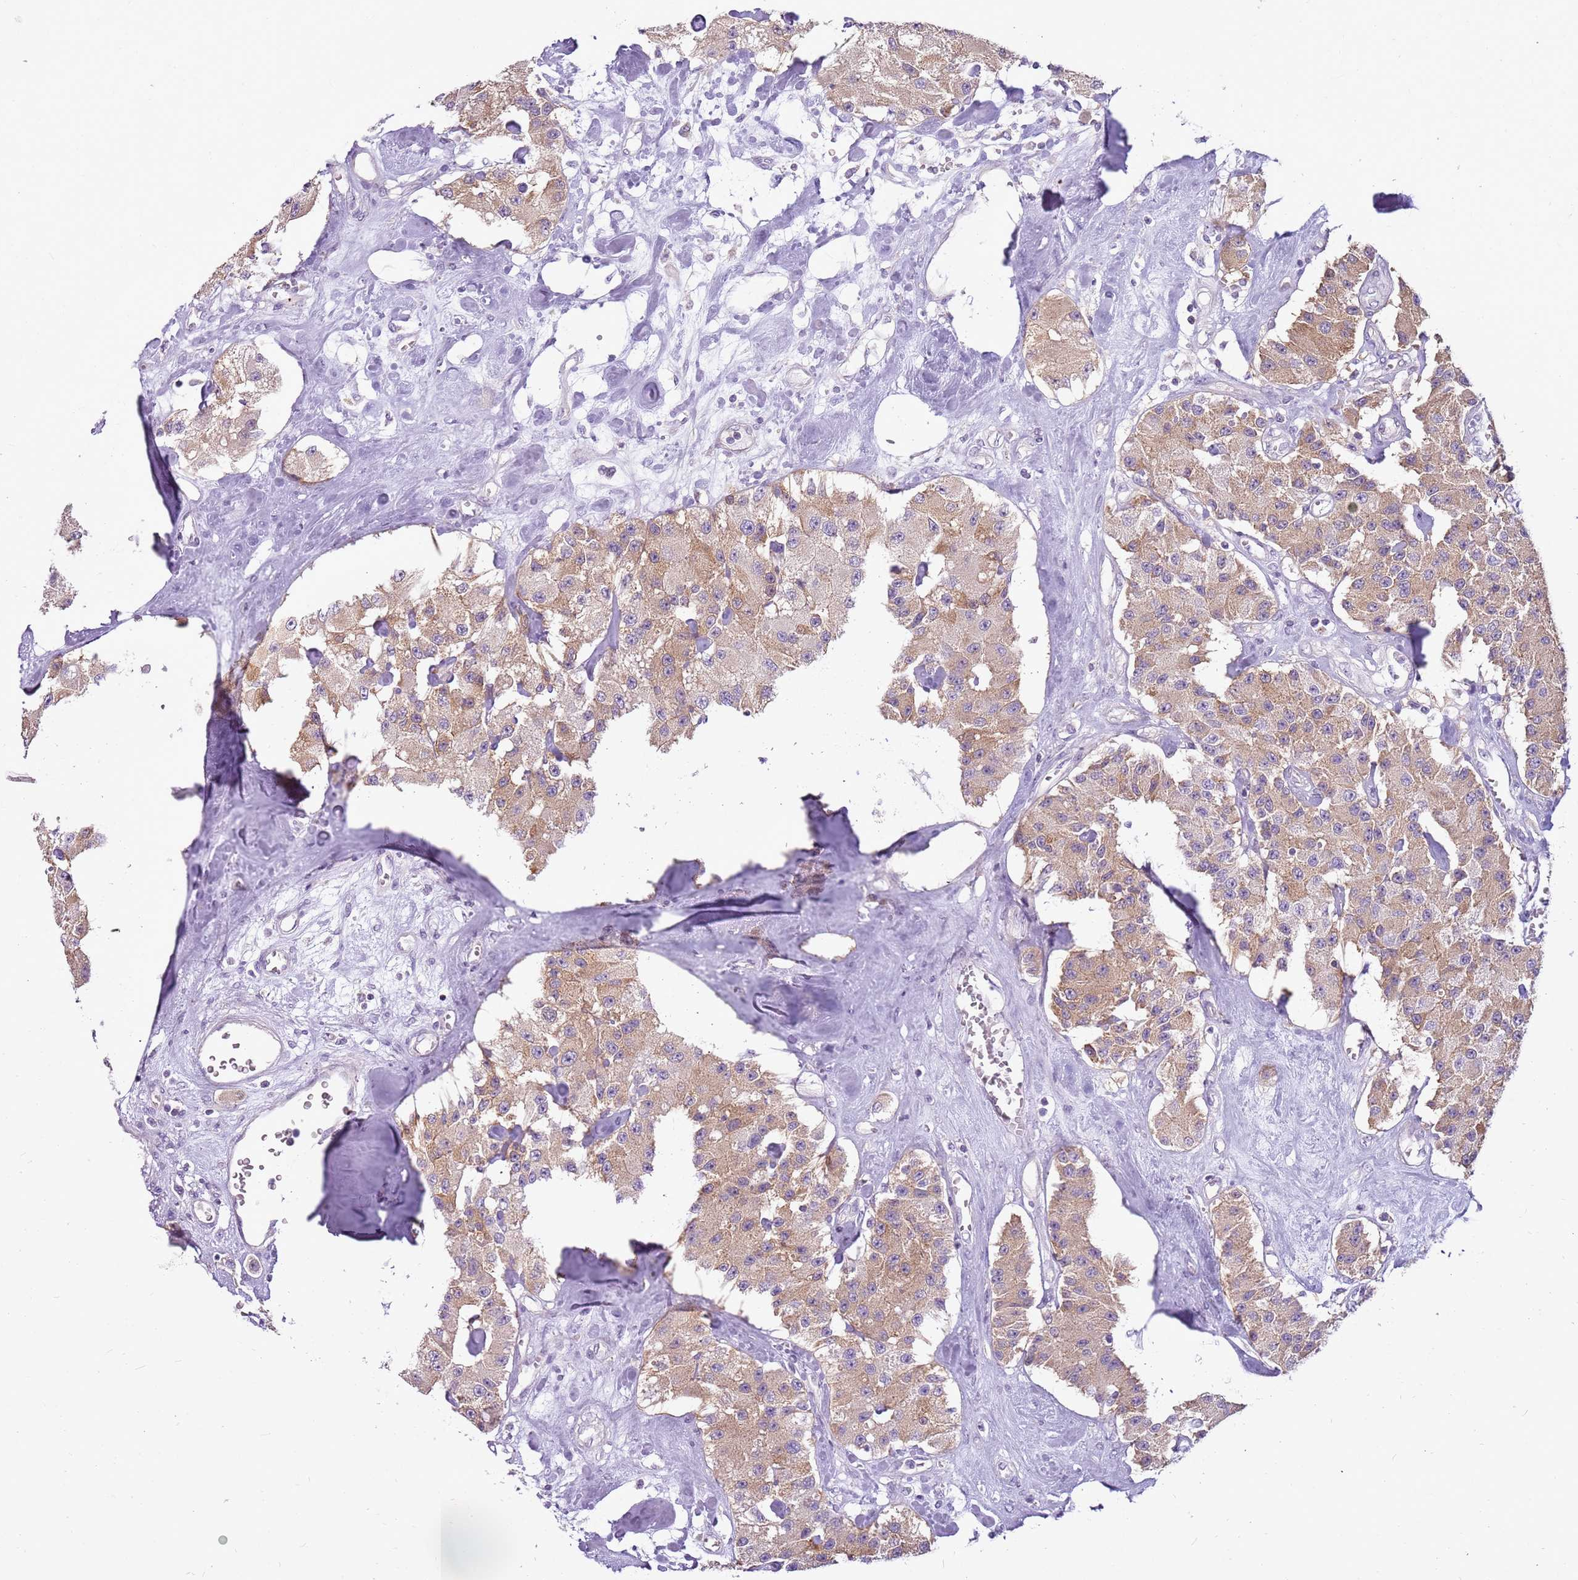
{"staining": {"intensity": "weak", "quantity": ">75%", "location": "cytoplasmic/membranous"}, "tissue": "carcinoid", "cell_type": "Tumor cells", "image_type": "cancer", "snomed": [{"axis": "morphology", "description": "Carcinoid, malignant, NOS"}, {"axis": "topography", "description": "Pancreas"}], "caption": "An immunohistochemistry (IHC) histopathology image of neoplastic tissue is shown. Protein staining in brown shows weak cytoplasmic/membranous positivity in carcinoid within tumor cells.", "gene": "CAPN7", "patient": {"sex": "male", "age": 41}}